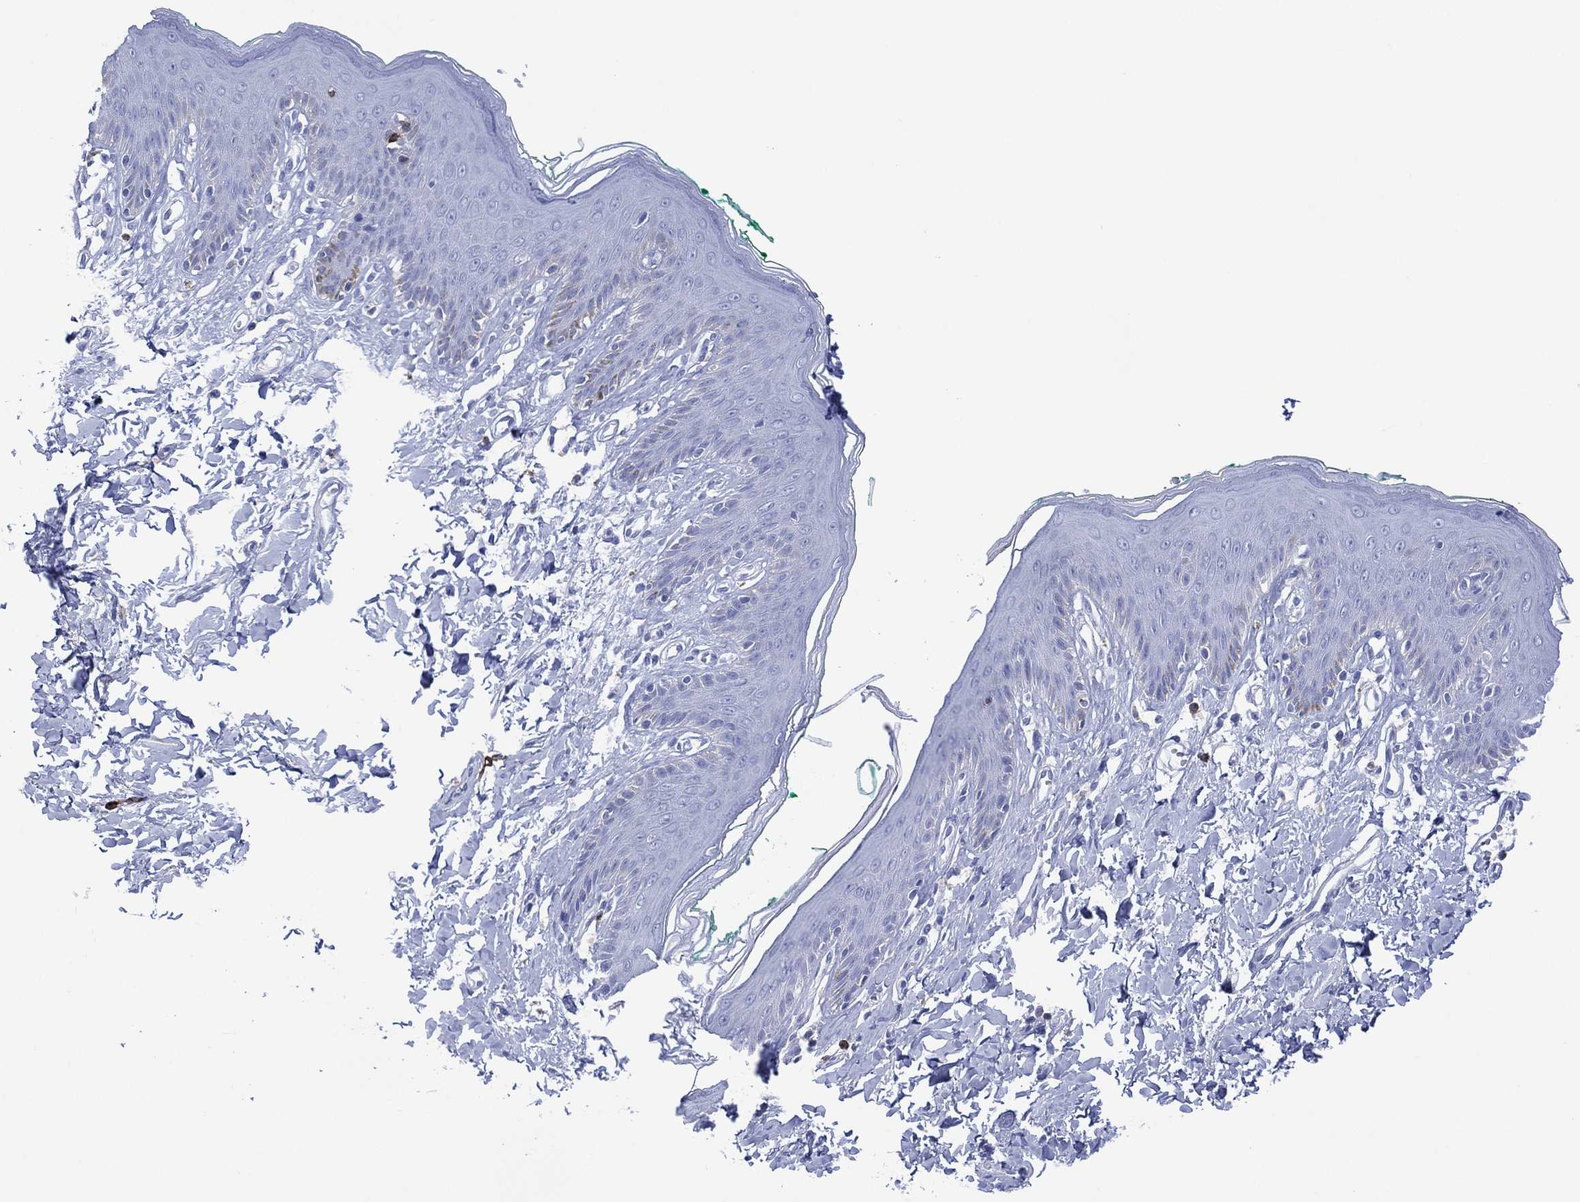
{"staining": {"intensity": "negative", "quantity": "none", "location": "none"}, "tissue": "skin", "cell_type": "Epidermal cells", "image_type": "normal", "snomed": [{"axis": "morphology", "description": "Normal tissue, NOS"}, {"axis": "topography", "description": "Vulva"}], "caption": "DAB immunohistochemical staining of normal human skin reveals no significant expression in epidermal cells.", "gene": "DPP4", "patient": {"sex": "female", "age": 66}}